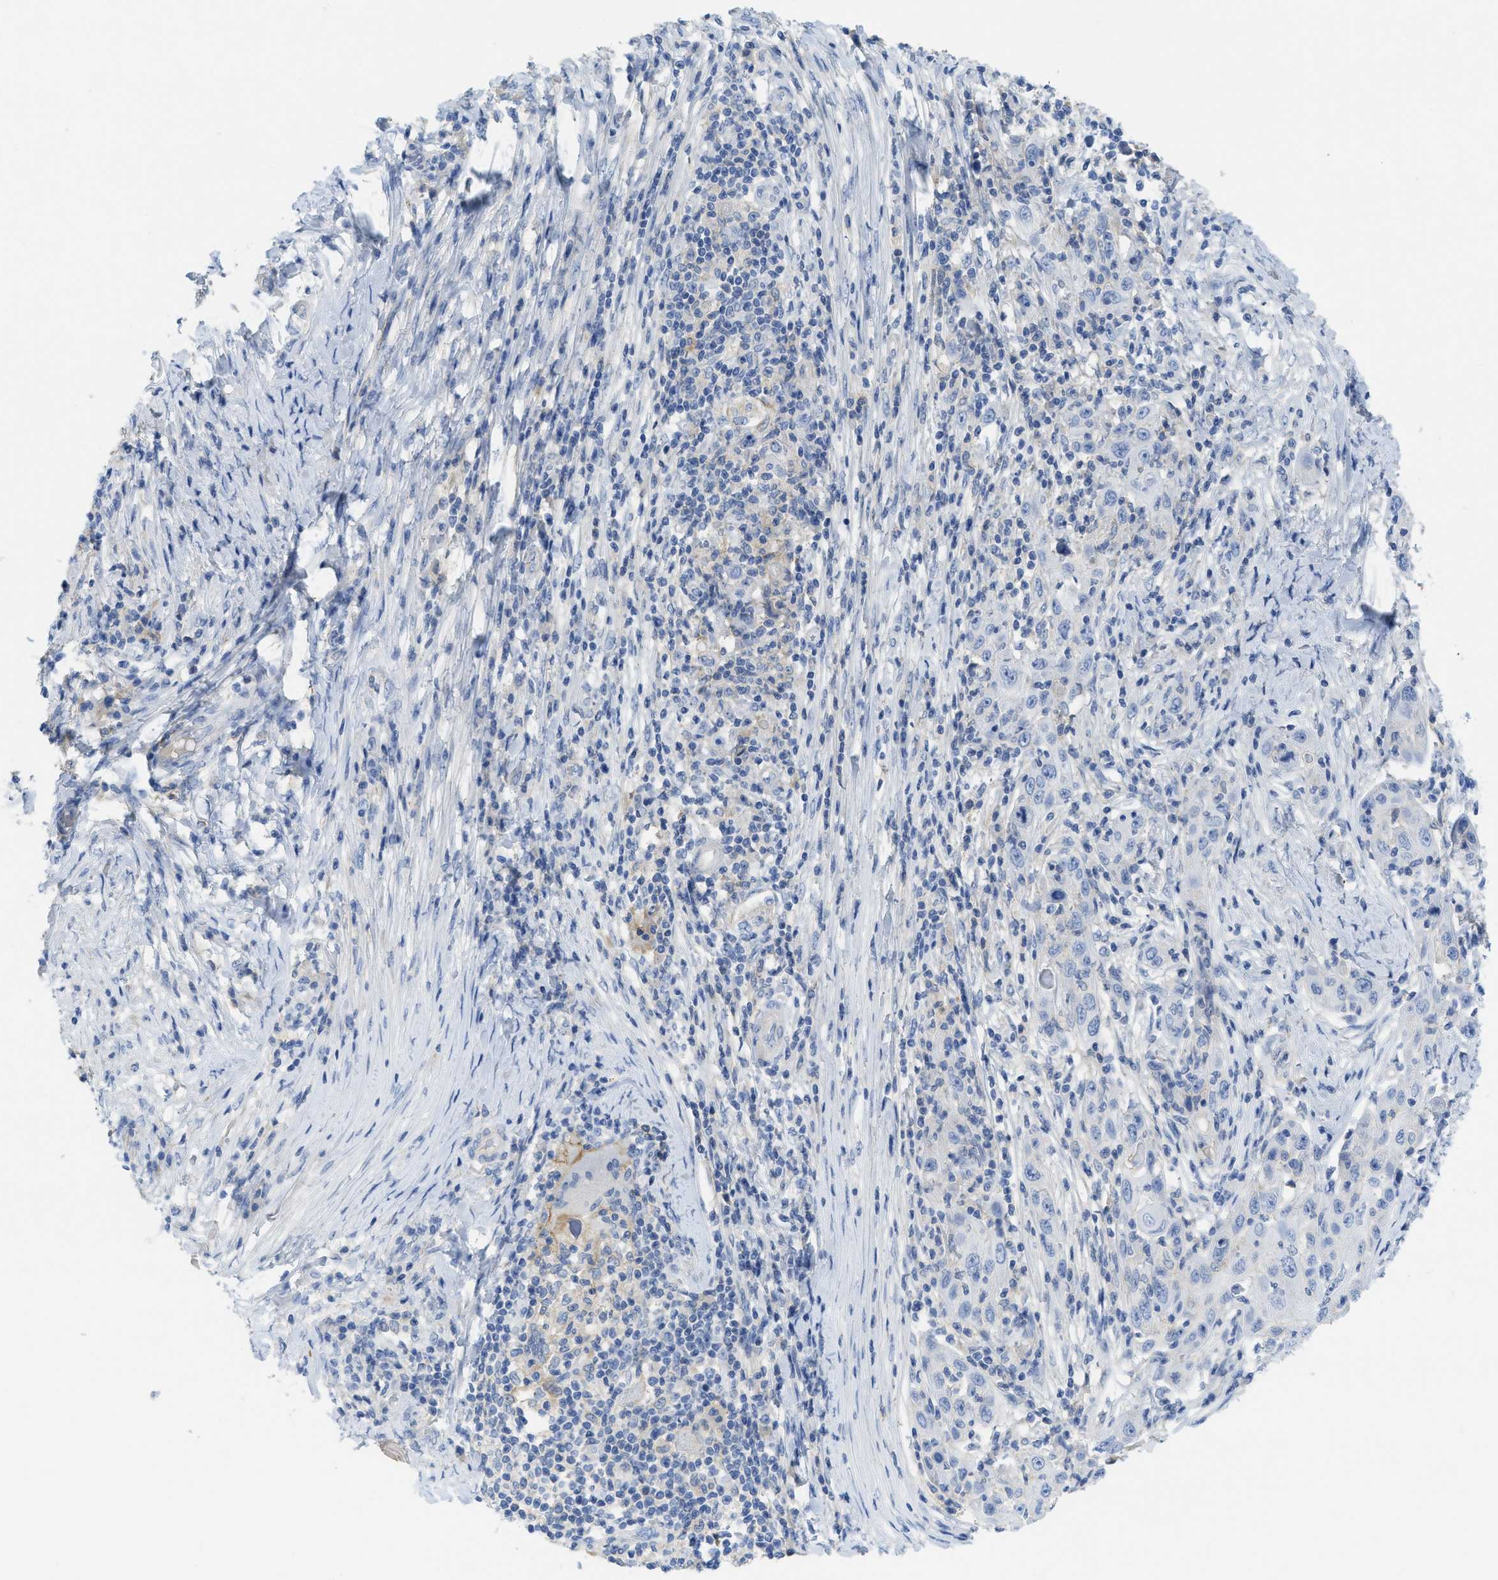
{"staining": {"intensity": "negative", "quantity": "none", "location": "none"}, "tissue": "skin cancer", "cell_type": "Tumor cells", "image_type": "cancer", "snomed": [{"axis": "morphology", "description": "Squamous cell carcinoma, NOS"}, {"axis": "topography", "description": "Skin"}], "caption": "Human skin cancer (squamous cell carcinoma) stained for a protein using immunohistochemistry exhibits no positivity in tumor cells.", "gene": "CNNM4", "patient": {"sex": "female", "age": 88}}